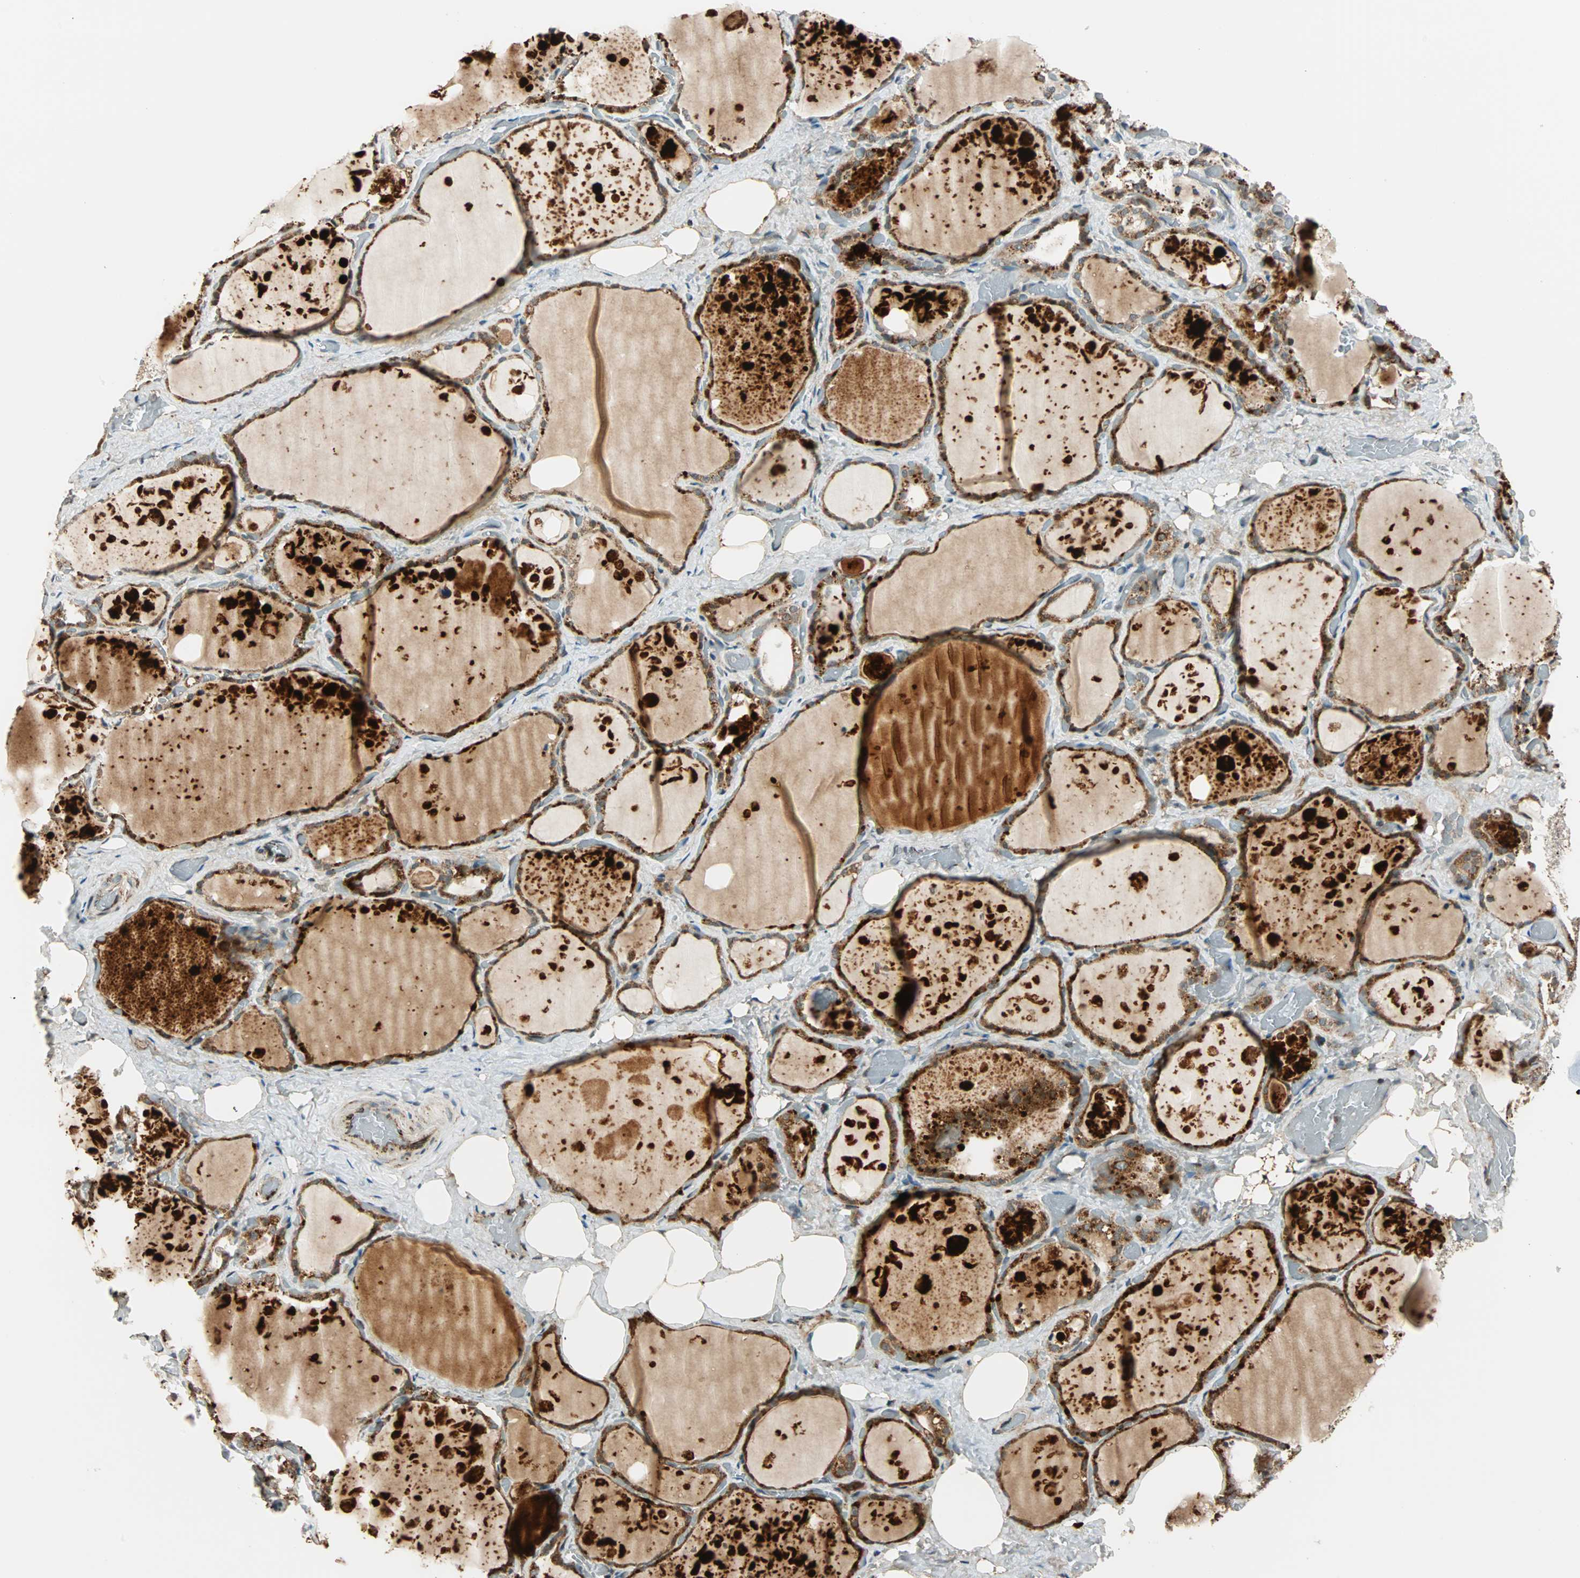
{"staining": {"intensity": "moderate", "quantity": ">75%", "location": "cytoplasmic/membranous"}, "tissue": "thyroid gland", "cell_type": "Glandular cells", "image_type": "normal", "snomed": [{"axis": "morphology", "description": "Normal tissue, NOS"}, {"axis": "topography", "description": "Thyroid gland"}], "caption": "High-magnification brightfield microscopy of normal thyroid gland stained with DAB (brown) and counterstained with hematoxylin (blue). glandular cells exhibit moderate cytoplasmic/membranous positivity is seen in approximately>75% of cells. (DAB (3,3'-diaminobenzidine) IHC, brown staining for protein, blue staining for nuclei).", "gene": "SPRY4", "patient": {"sex": "male", "age": 61}}